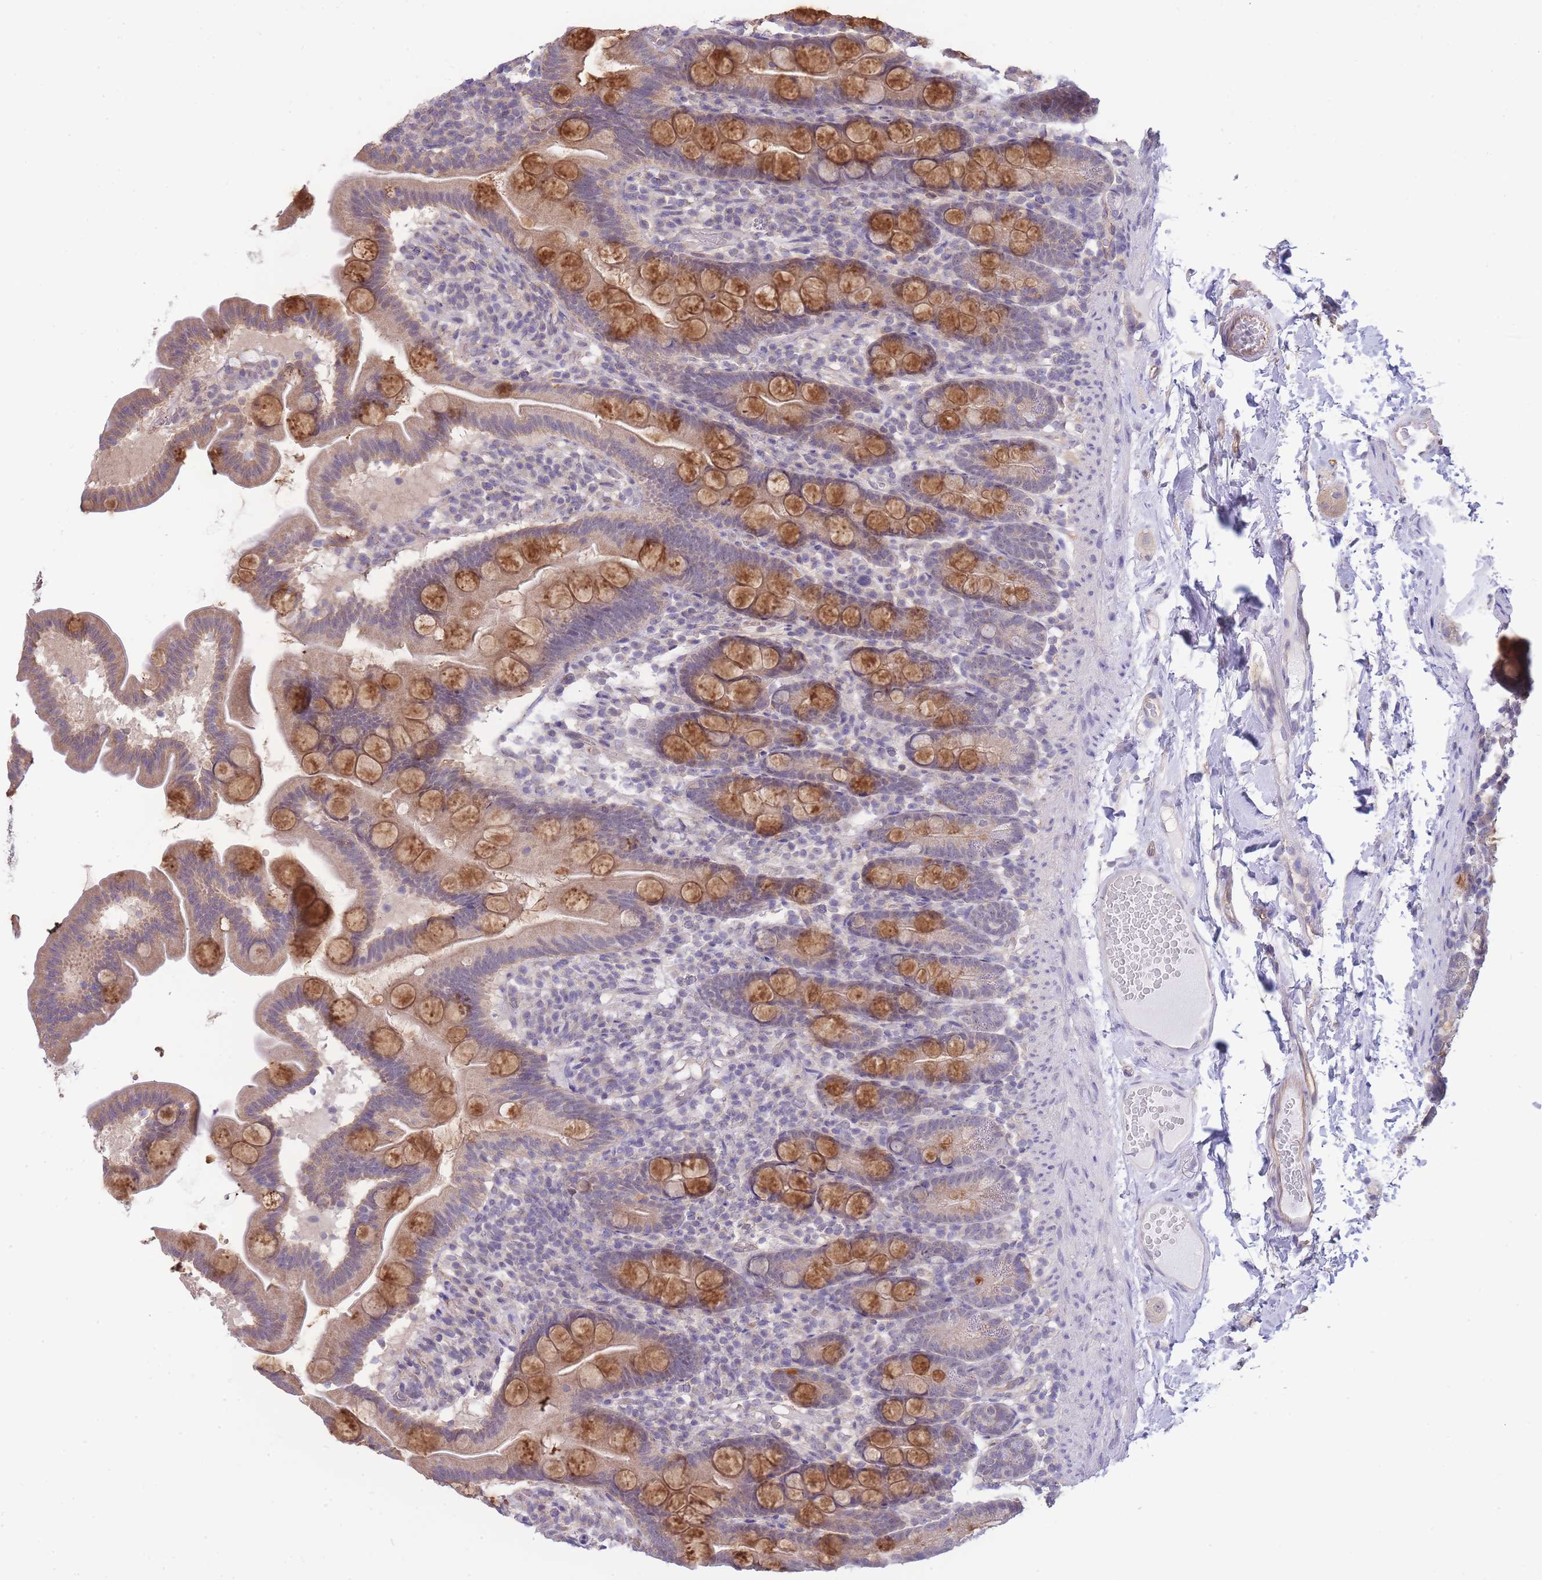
{"staining": {"intensity": "moderate", "quantity": "25%-75%", "location": "cytoplasmic/membranous"}, "tissue": "small intestine", "cell_type": "Glandular cells", "image_type": "normal", "snomed": [{"axis": "morphology", "description": "Normal tissue, NOS"}, {"axis": "topography", "description": "Small intestine"}], "caption": "Protein positivity by immunohistochemistry displays moderate cytoplasmic/membranous expression in about 25%-75% of glandular cells in benign small intestine. (brown staining indicates protein expression, while blue staining denotes nuclei).", "gene": "C19orf25", "patient": {"sex": "female", "age": 68}}